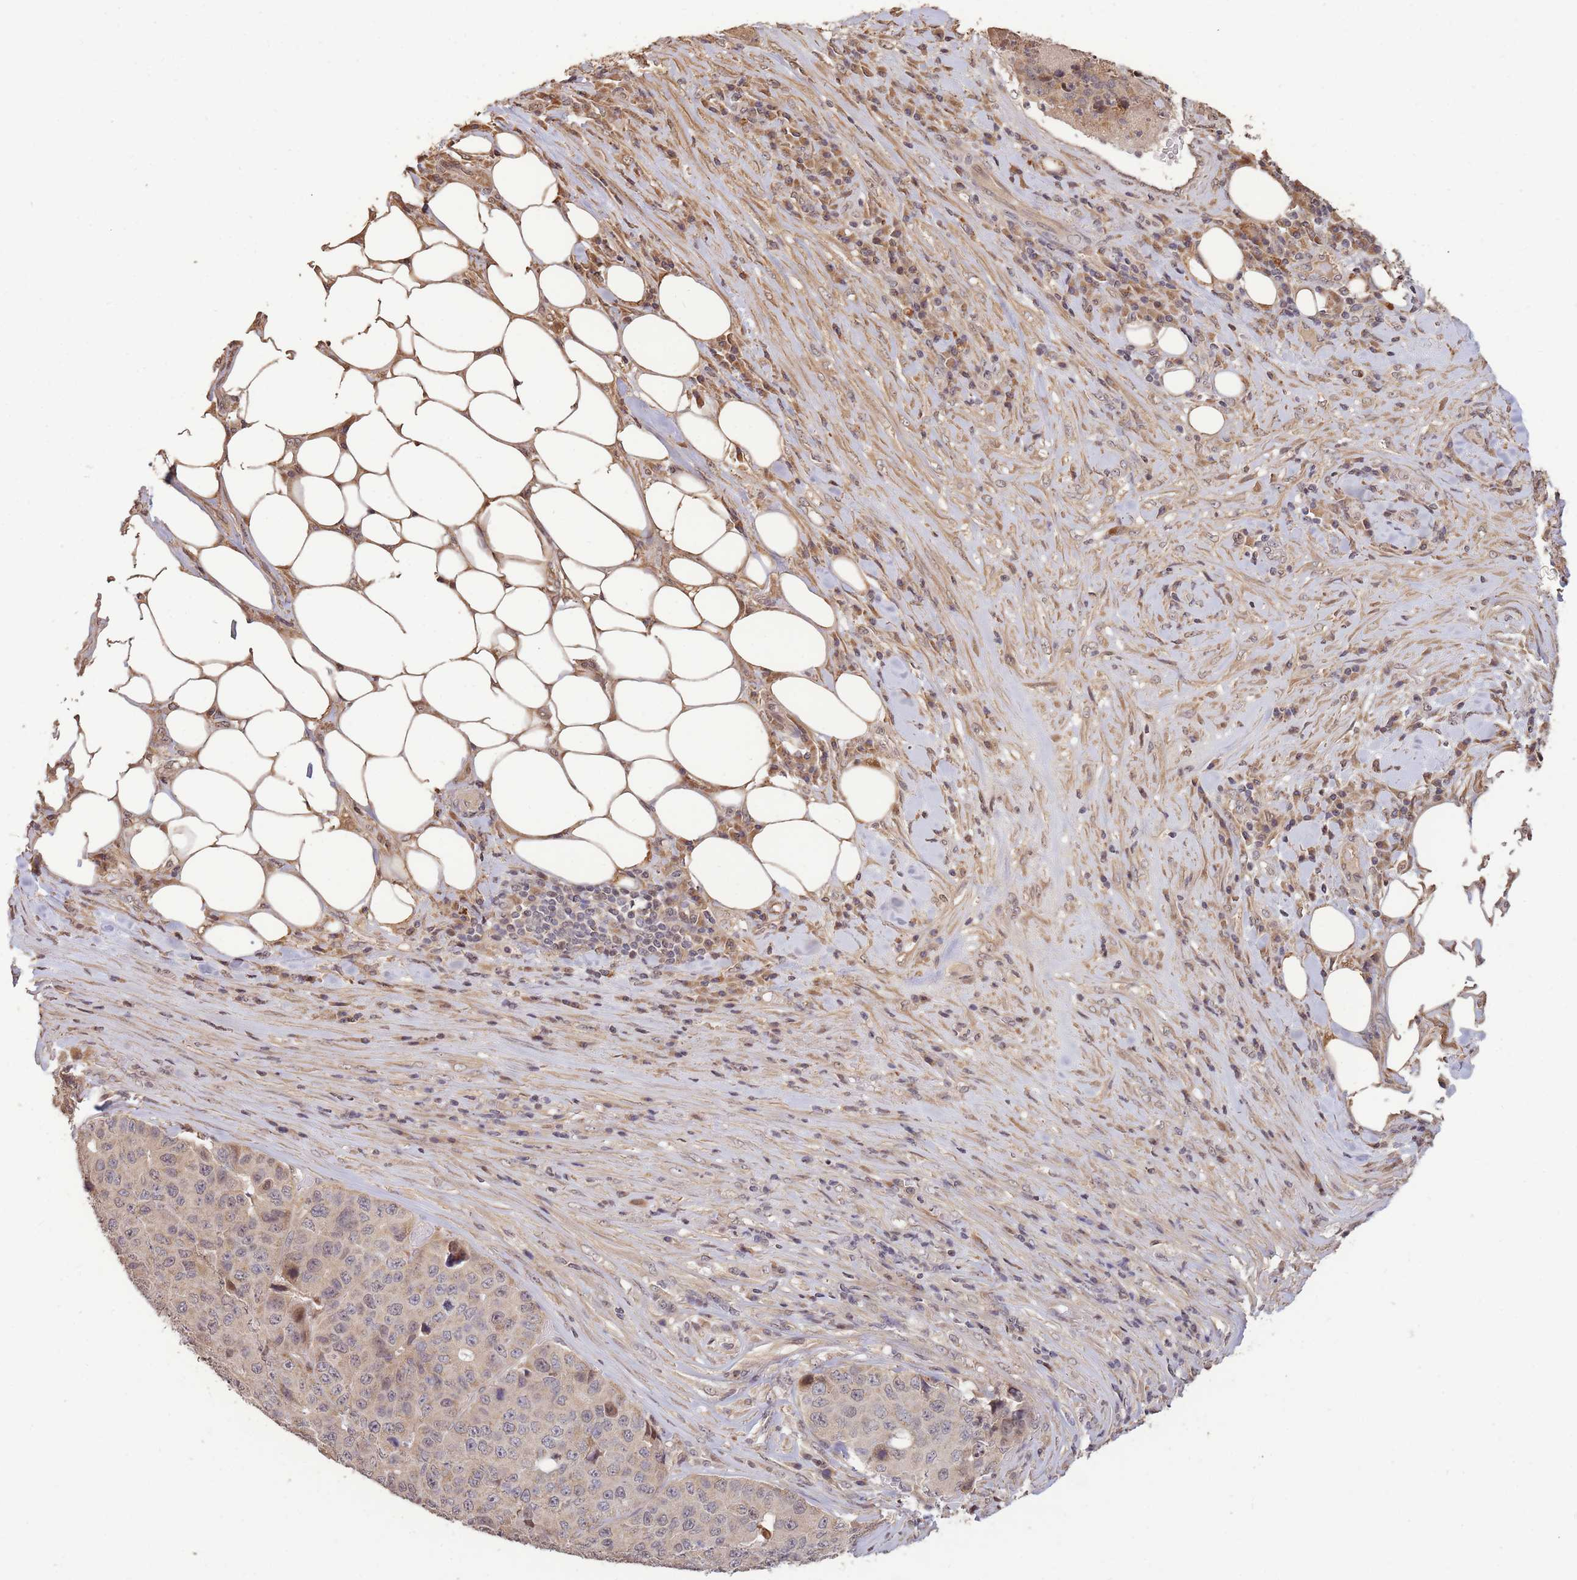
{"staining": {"intensity": "moderate", "quantity": "<25%", "location": "nuclear"}, "tissue": "stomach cancer", "cell_type": "Tumor cells", "image_type": "cancer", "snomed": [{"axis": "morphology", "description": "Adenocarcinoma, NOS"}, {"axis": "topography", "description": "Stomach"}], "caption": "Adenocarcinoma (stomach) stained with a protein marker exhibits moderate staining in tumor cells.", "gene": "RGS14", "patient": {"sex": "male", "age": 71}}